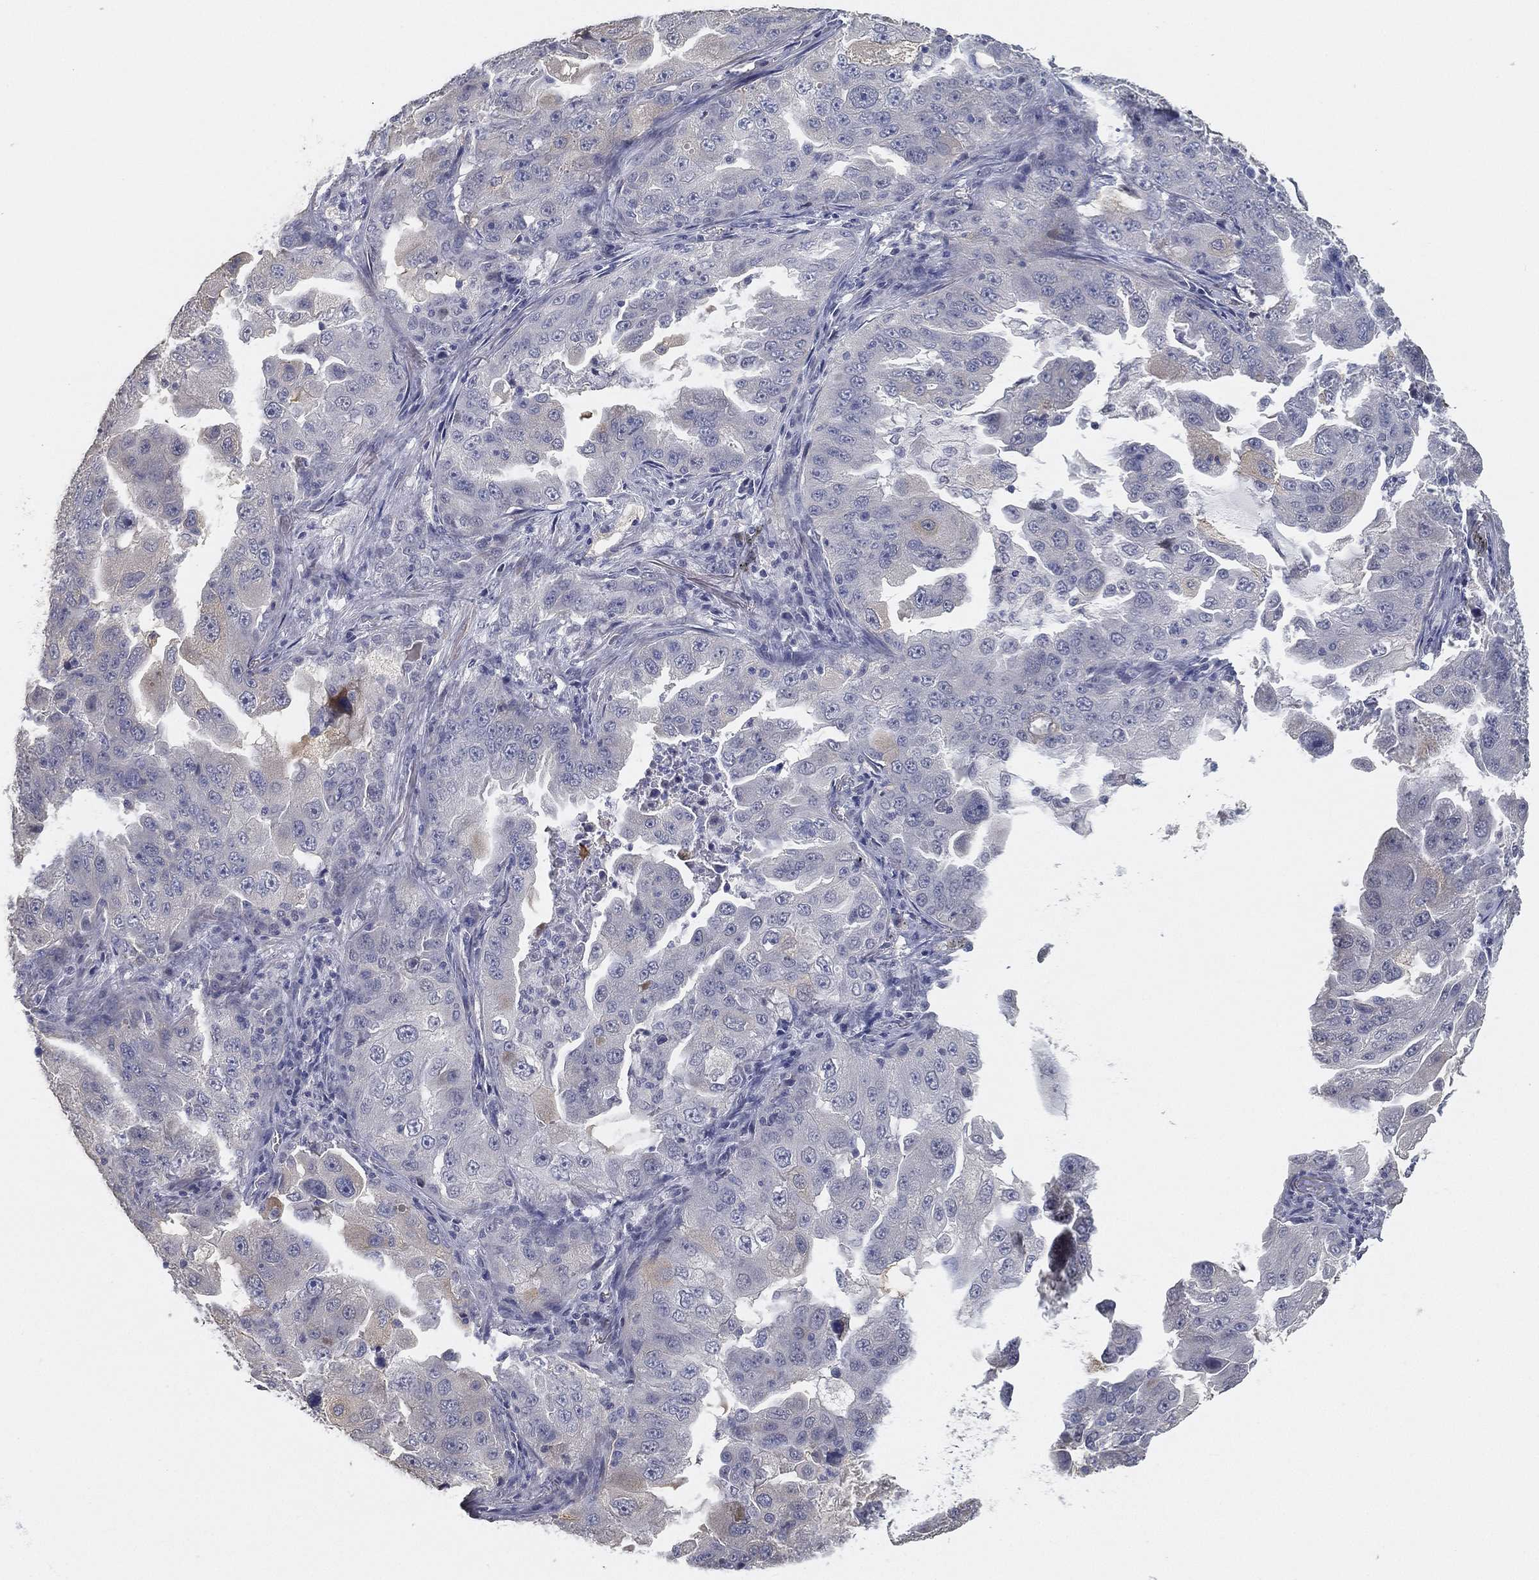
{"staining": {"intensity": "negative", "quantity": "none", "location": "none"}, "tissue": "lung cancer", "cell_type": "Tumor cells", "image_type": "cancer", "snomed": [{"axis": "morphology", "description": "Adenocarcinoma, NOS"}, {"axis": "topography", "description": "Lung"}], "caption": "Tumor cells are negative for protein expression in human lung adenocarcinoma.", "gene": "GPR61", "patient": {"sex": "female", "age": 61}}